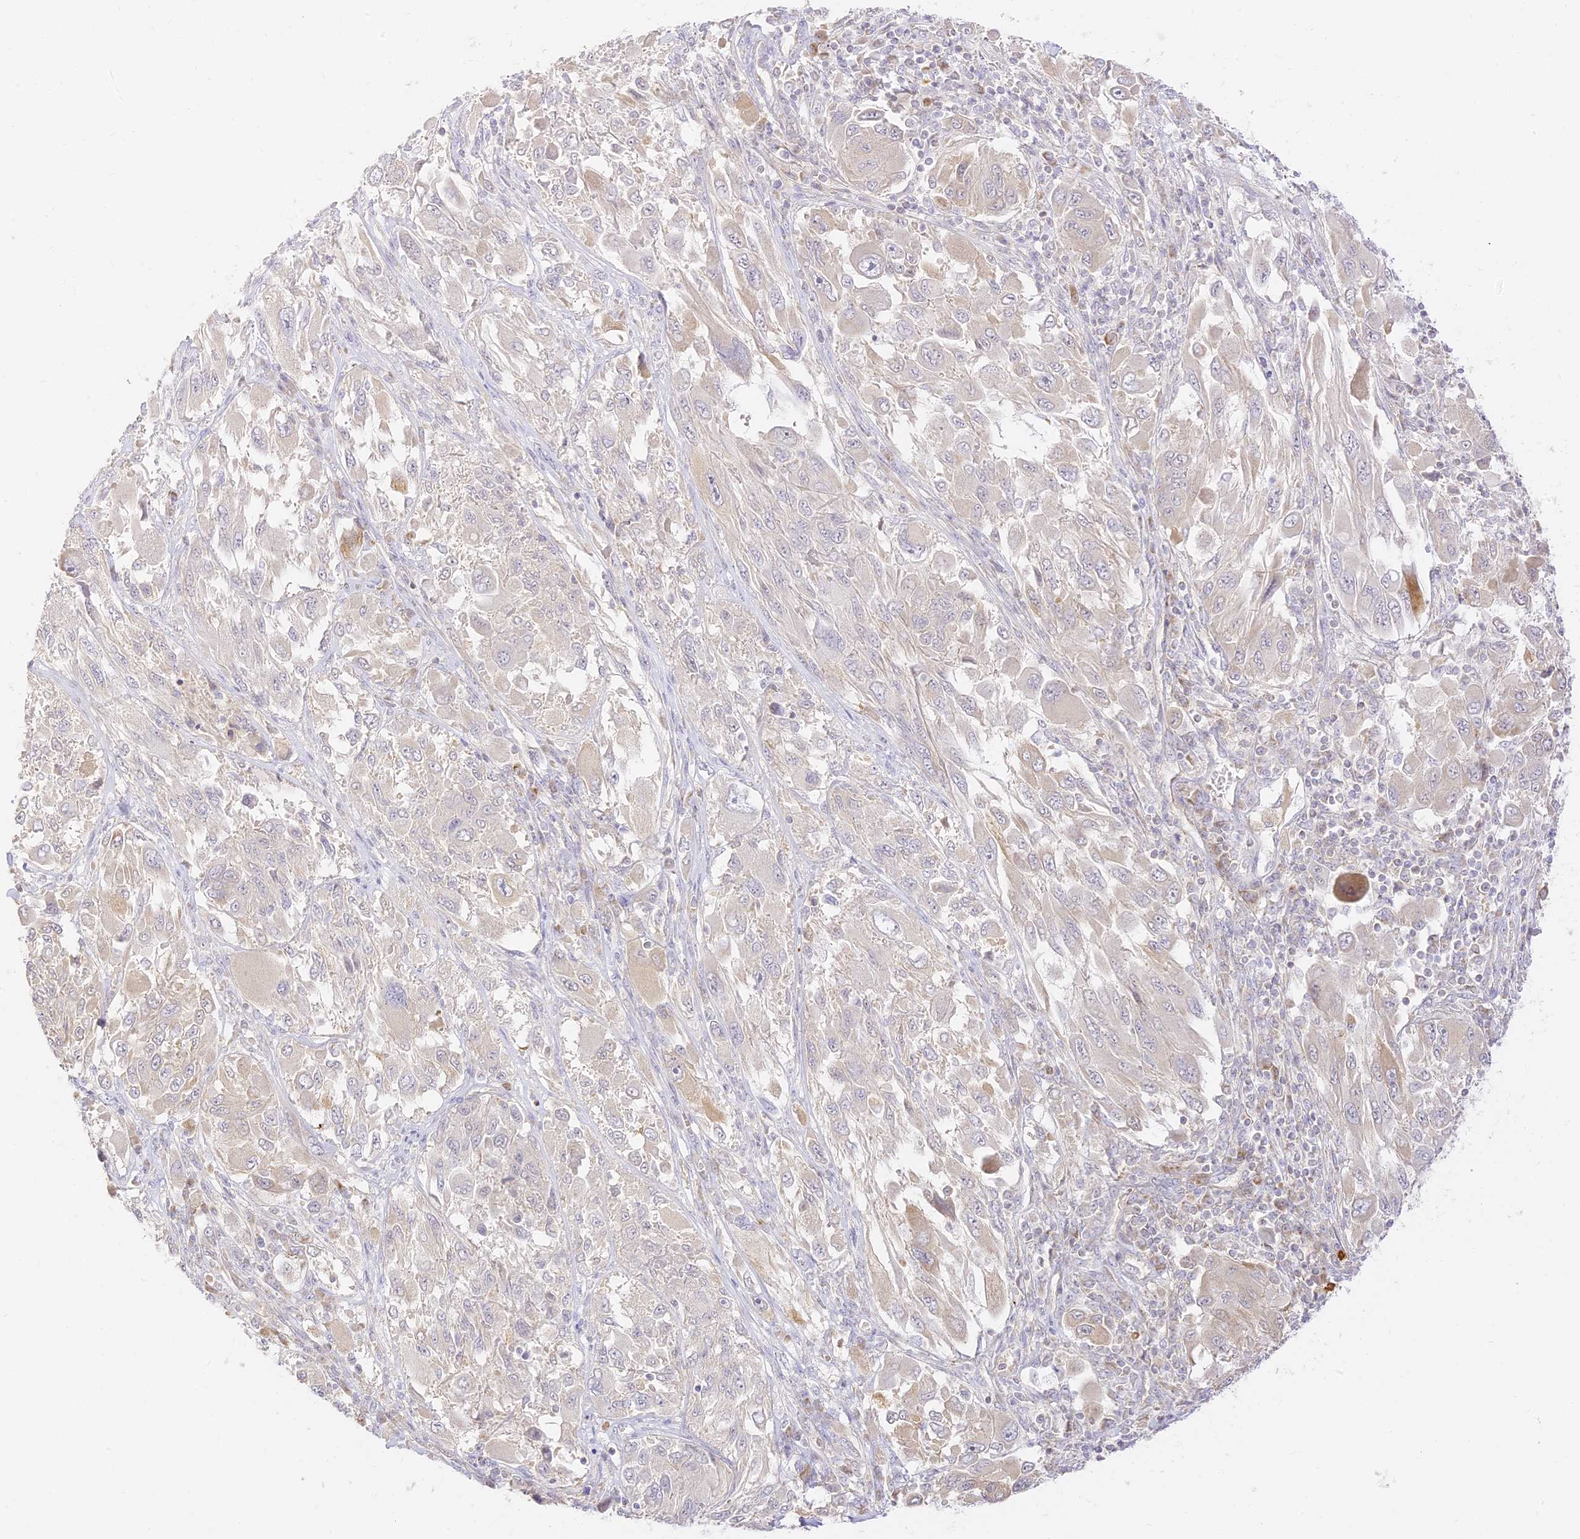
{"staining": {"intensity": "weak", "quantity": "<25%", "location": "cytoplasmic/membranous"}, "tissue": "melanoma", "cell_type": "Tumor cells", "image_type": "cancer", "snomed": [{"axis": "morphology", "description": "Malignant melanoma, NOS"}, {"axis": "topography", "description": "Skin"}], "caption": "Image shows no significant protein expression in tumor cells of melanoma. The staining was performed using DAB to visualize the protein expression in brown, while the nuclei were stained in blue with hematoxylin (Magnification: 20x).", "gene": "LRRC15", "patient": {"sex": "female", "age": 91}}